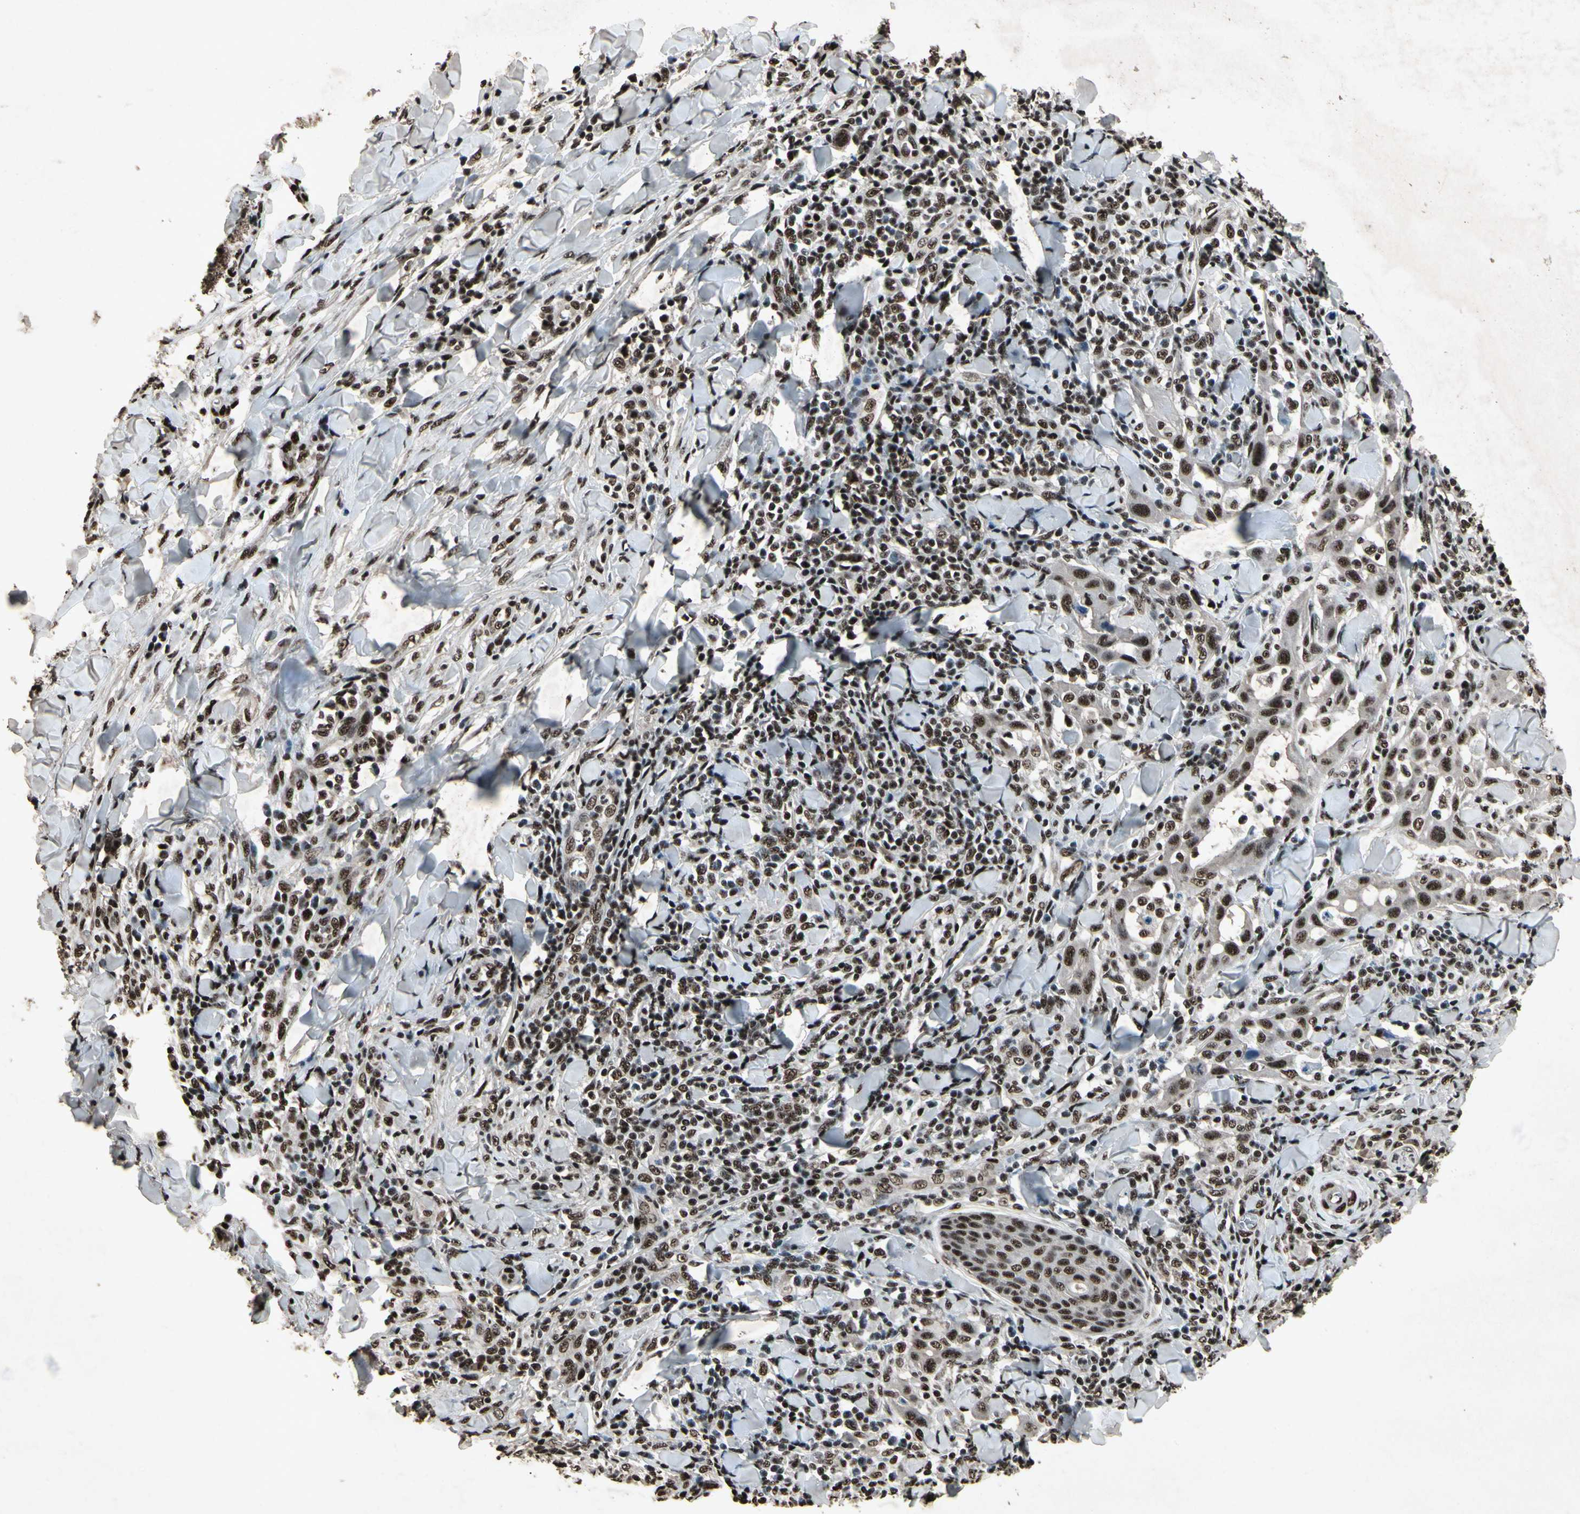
{"staining": {"intensity": "strong", "quantity": ">75%", "location": "nuclear"}, "tissue": "skin cancer", "cell_type": "Tumor cells", "image_type": "cancer", "snomed": [{"axis": "morphology", "description": "Squamous cell carcinoma, NOS"}, {"axis": "topography", "description": "Skin"}], "caption": "The histopathology image reveals staining of skin cancer, revealing strong nuclear protein staining (brown color) within tumor cells. The protein of interest is stained brown, and the nuclei are stained in blue (DAB (3,3'-diaminobenzidine) IHC with brightfield microscopy, high magnification).", "gene": "TBX2", "patient": {"sex": "male", "age": 24}}